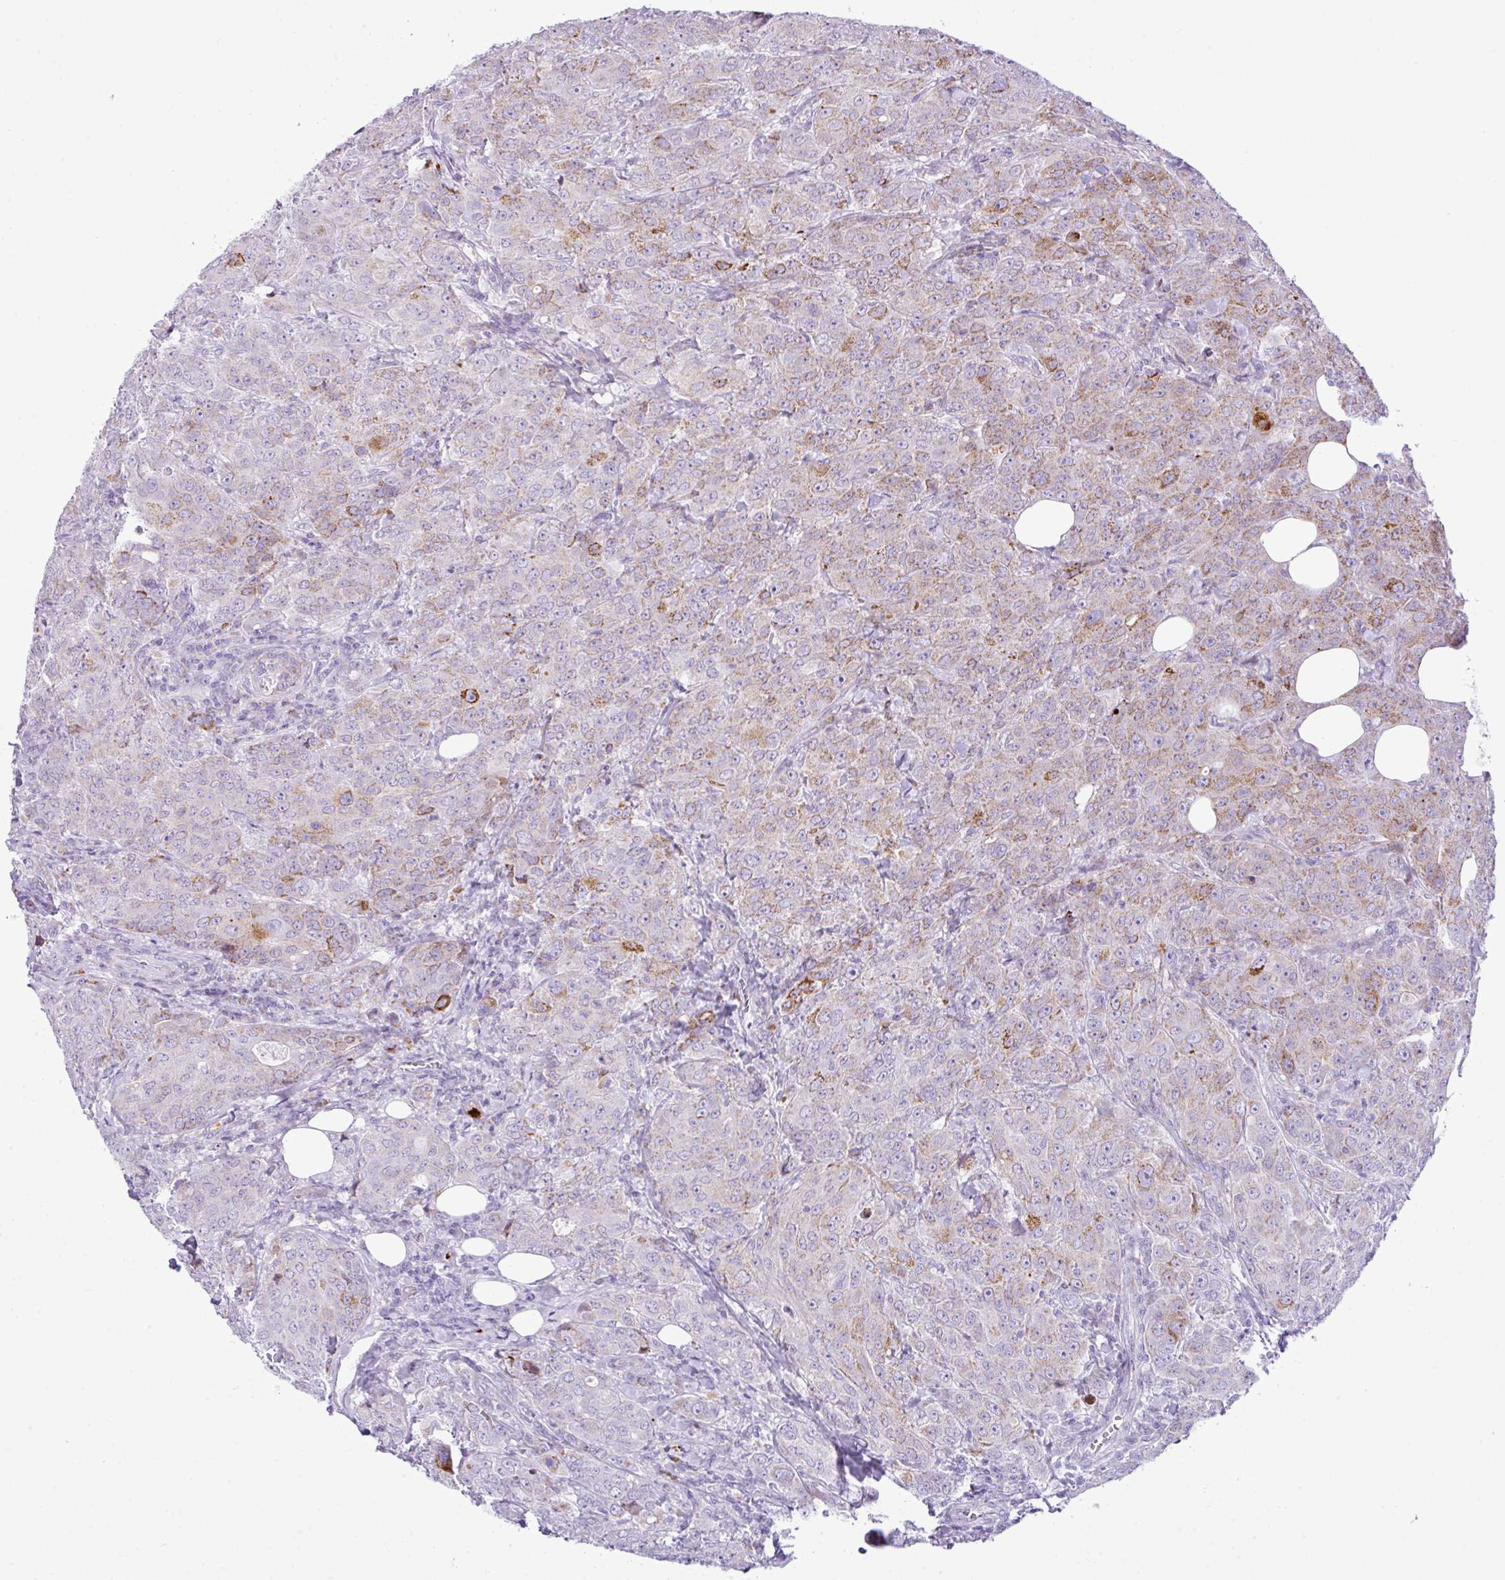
{"staining": {"intensity": "moderate", "quantity": "<25%", "location": "cytoplasmic/membranous"}, "tissue": "breast cancer", "cell_type": "Tumor cells", "image_type": "cancer", "snomed": [{"axis": "morphology", "description": "Duct carcinoma"}, {"axis": "topography", "description": "Breast"}], "caption": "High-magnification brightfield microscopy of intraductal carcinoma (breast) stained with DAB (brown) and counterstained with hematoxylin (blue). tumor cells exhibit moderate cytoplasmic/membranous staining is identified in approximately<25% of cells. (DAB (3,3'-diaminobenzidine) = brown stain, brightfield microscopy at high magnification).", "gene": "RCAN2", "patient": {"sex": "female", "age": 43}}